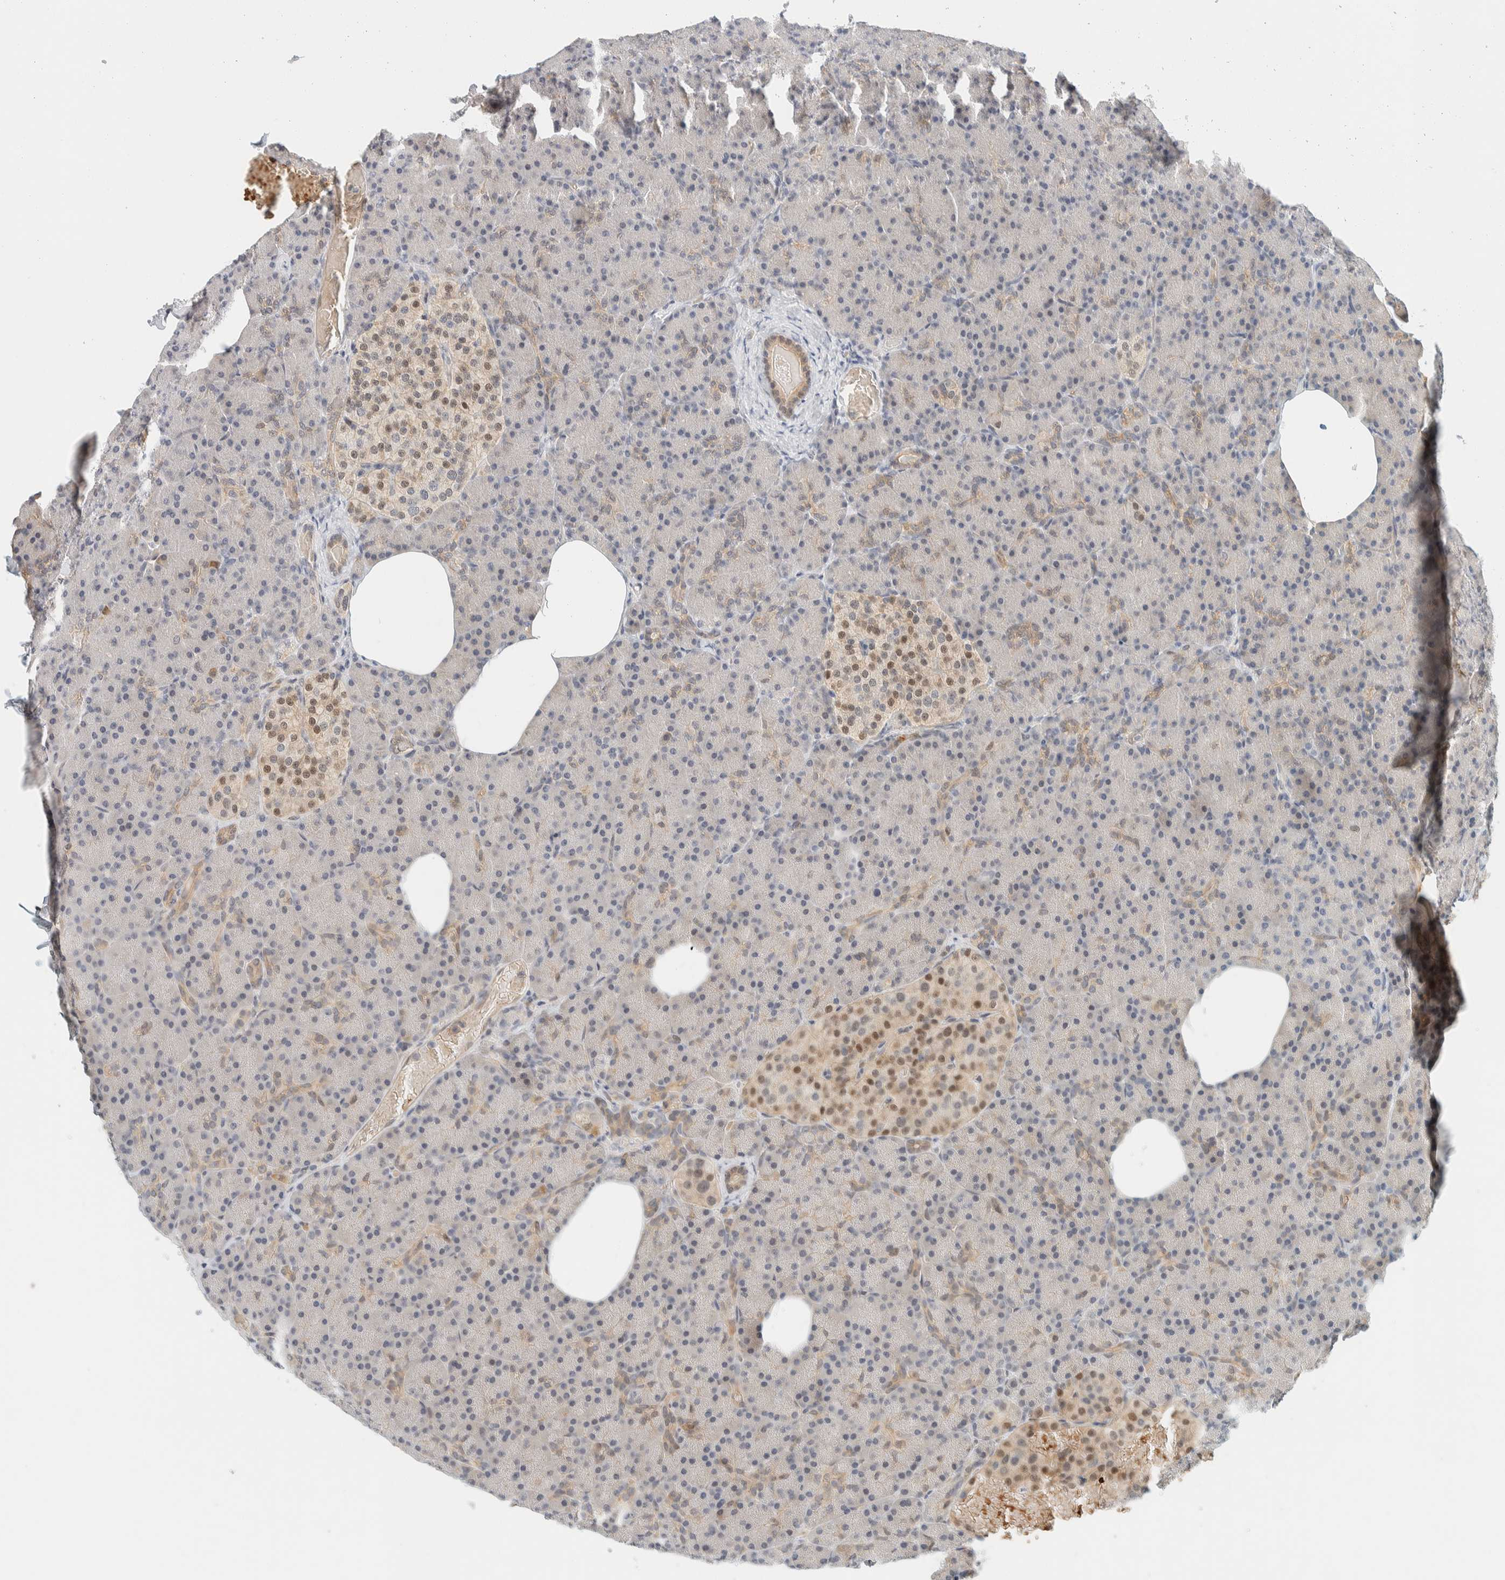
{"staining": {"intensity": "moderate", "quantity": "<25%", "location": "cytoplasmic/membranous"}, "tissue": "pancreas", "cell_type": "Exocrine glandular cells", "image_type": "normal", "snomed": [{"axis": "morphology", "description": "Normal tissue, NOS"}, {"axis": "topography", "description": "Pancreas"}], "caption": "High-power microscopy captured an immunohistochemistry micrograph of benign pancreas, revealing moderate cytoplasmic/membranous staining in approximately <25% of exocrine glandular cells.", "gene": "TSTD2", "patient": {"sex": "female", "age": 43}}